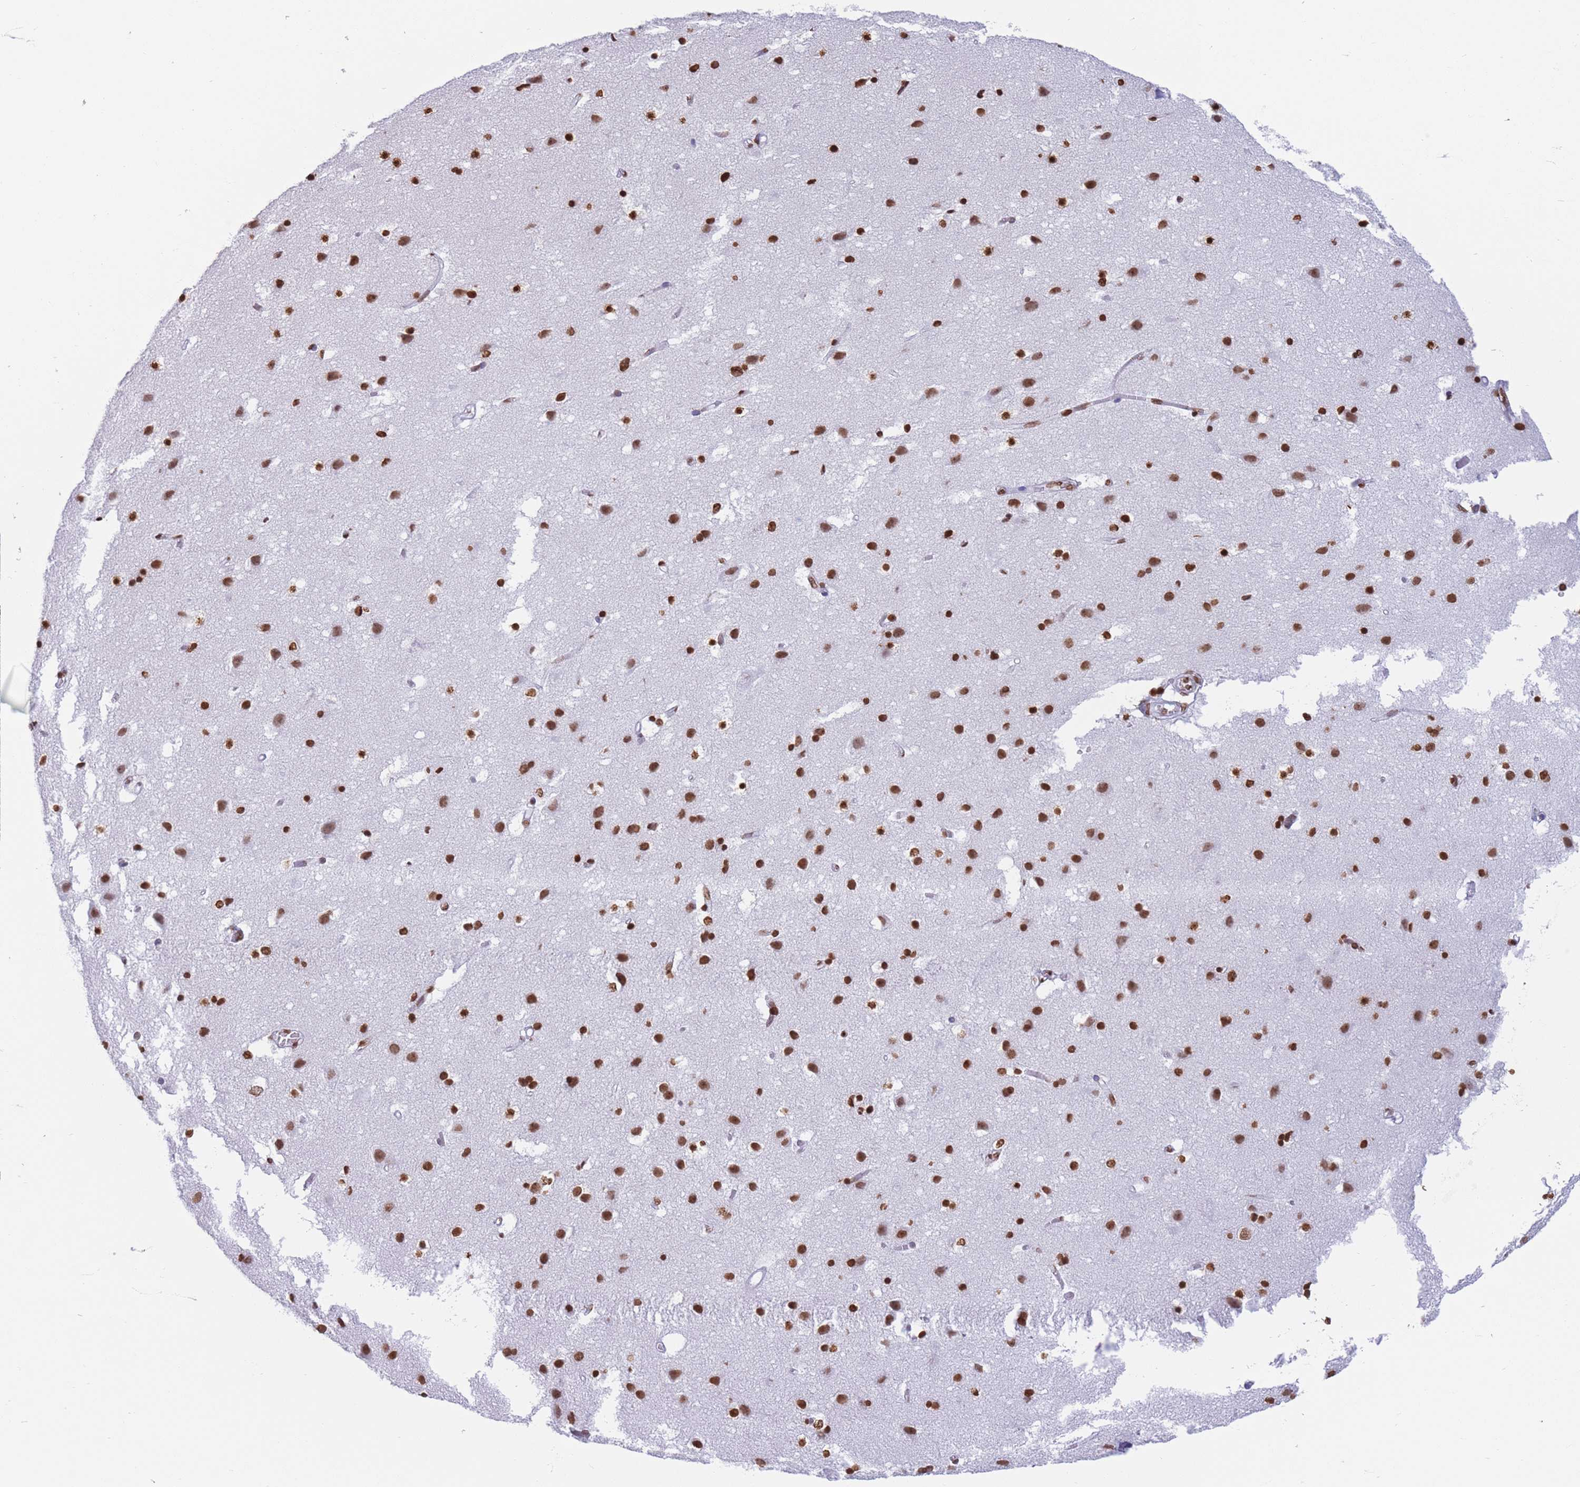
{"staining": {"intensity": "moderate", "quantity": ">75%", "location": "nuclear"}, "tissue": "cerebral cortex", "cell_type": "Endothelial cells", "image_type": "normal", "snomed": [{"axis": "morphology", "description": "Normal tissue, NOS"}, {"axis": "topography", "description": "Cerebral cortex"}], "caption": "Immunohistochemistry of unremarkable human cerebral cortex demonstrates medium levels of moderate nuclear expression in approximately >75% of endothelial cells. Immunohistochemistry (ihc) stains the protein of interest in brown and the nuclei are stained blue.", "gene": "RYK", "patient": {"sex": "male", "age": 54}}